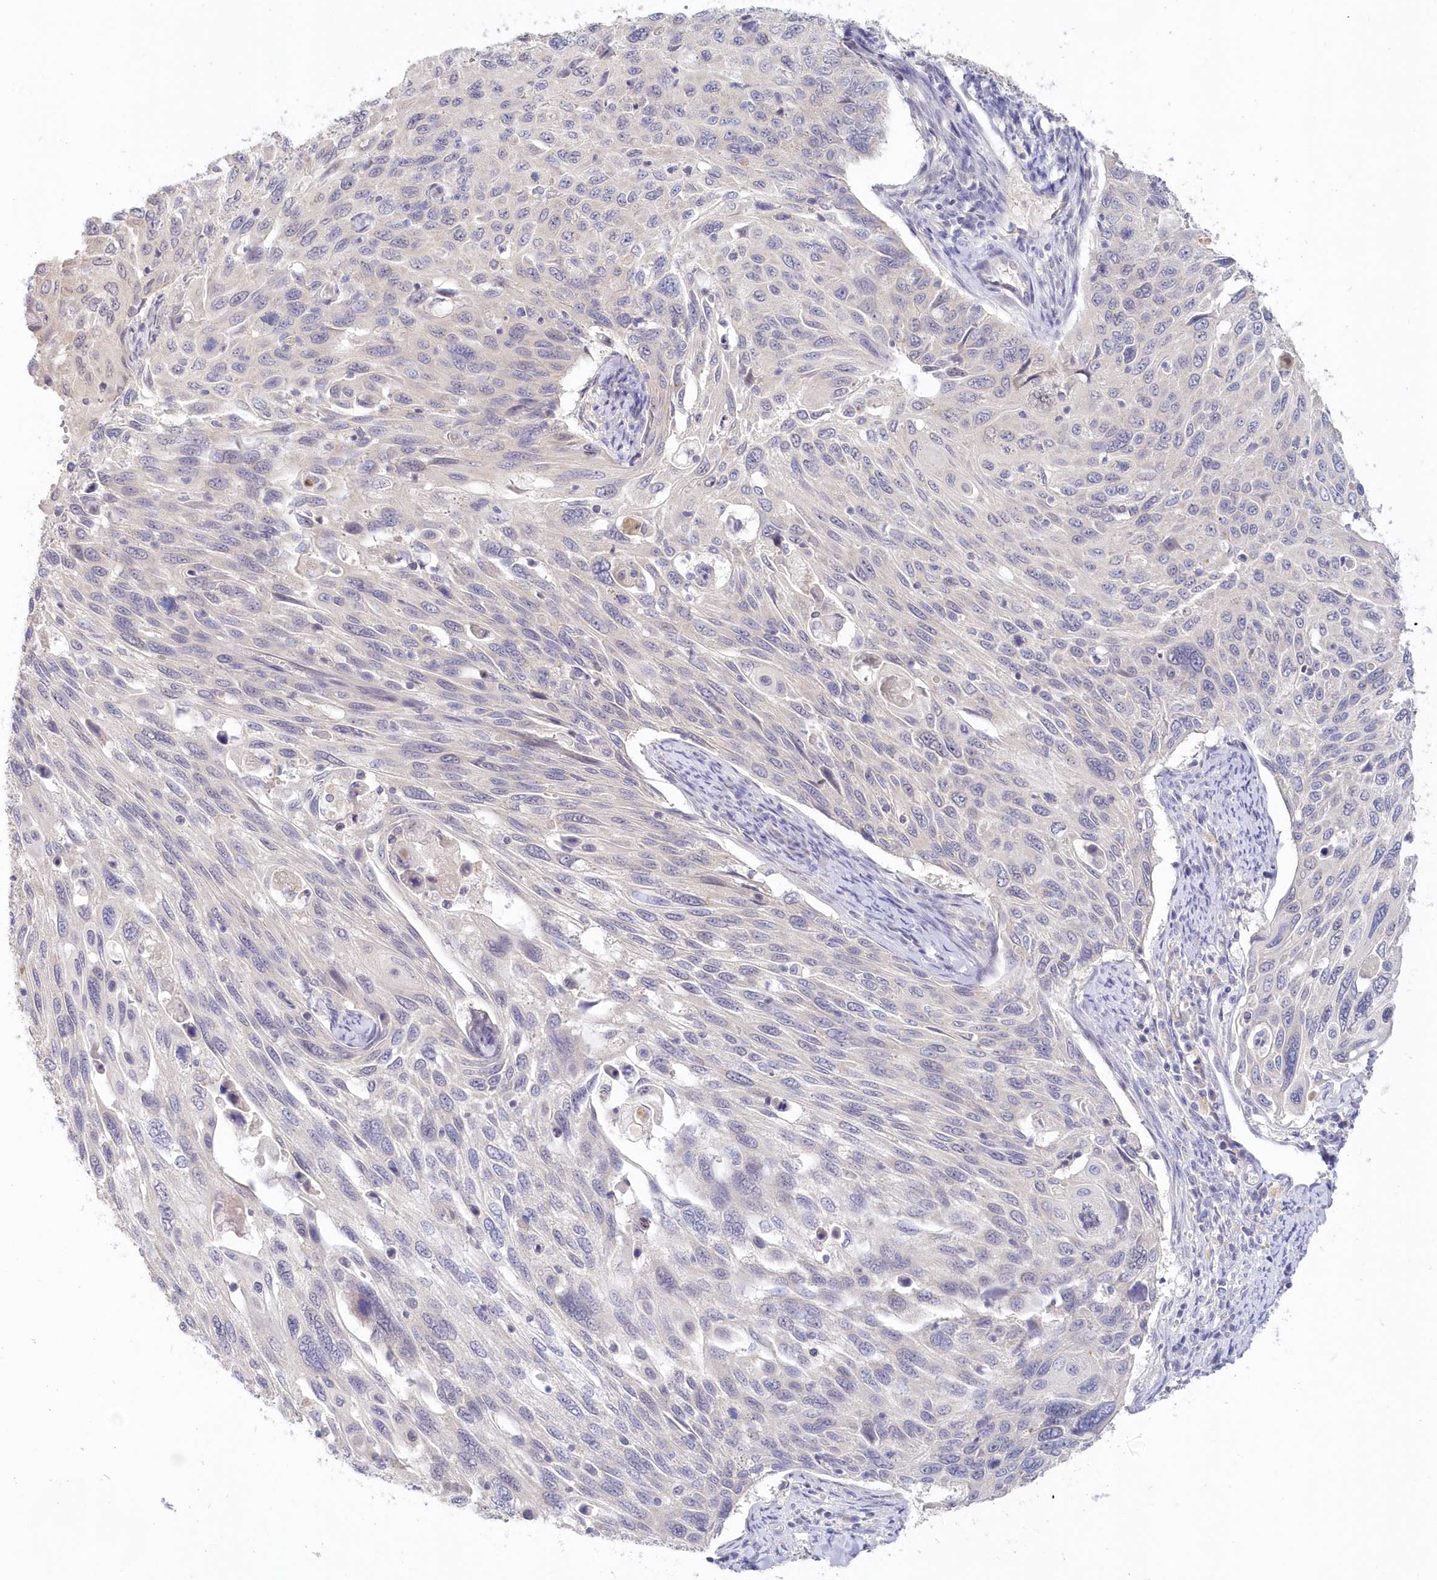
{"staining": {"intensity": "negative", "quantity": "none", "location": "none"}, "tissue": "cervical cancer", "cell_type": "Tumor cells", "image_type": "cancer", "snomed": [{"axis": "morphology", "description": "Squamous cell carcinoma, NOS"}, {"axis": "topography", "description": "Cervix"}], "caption": "IHC image of human cervical cancer (squamous cell carcinoma) stained for a protein (brown), which demonstrates no staining in tumor cells.", "gene": "KATNA1", "patient": {"sex": "female", "age": 70}}